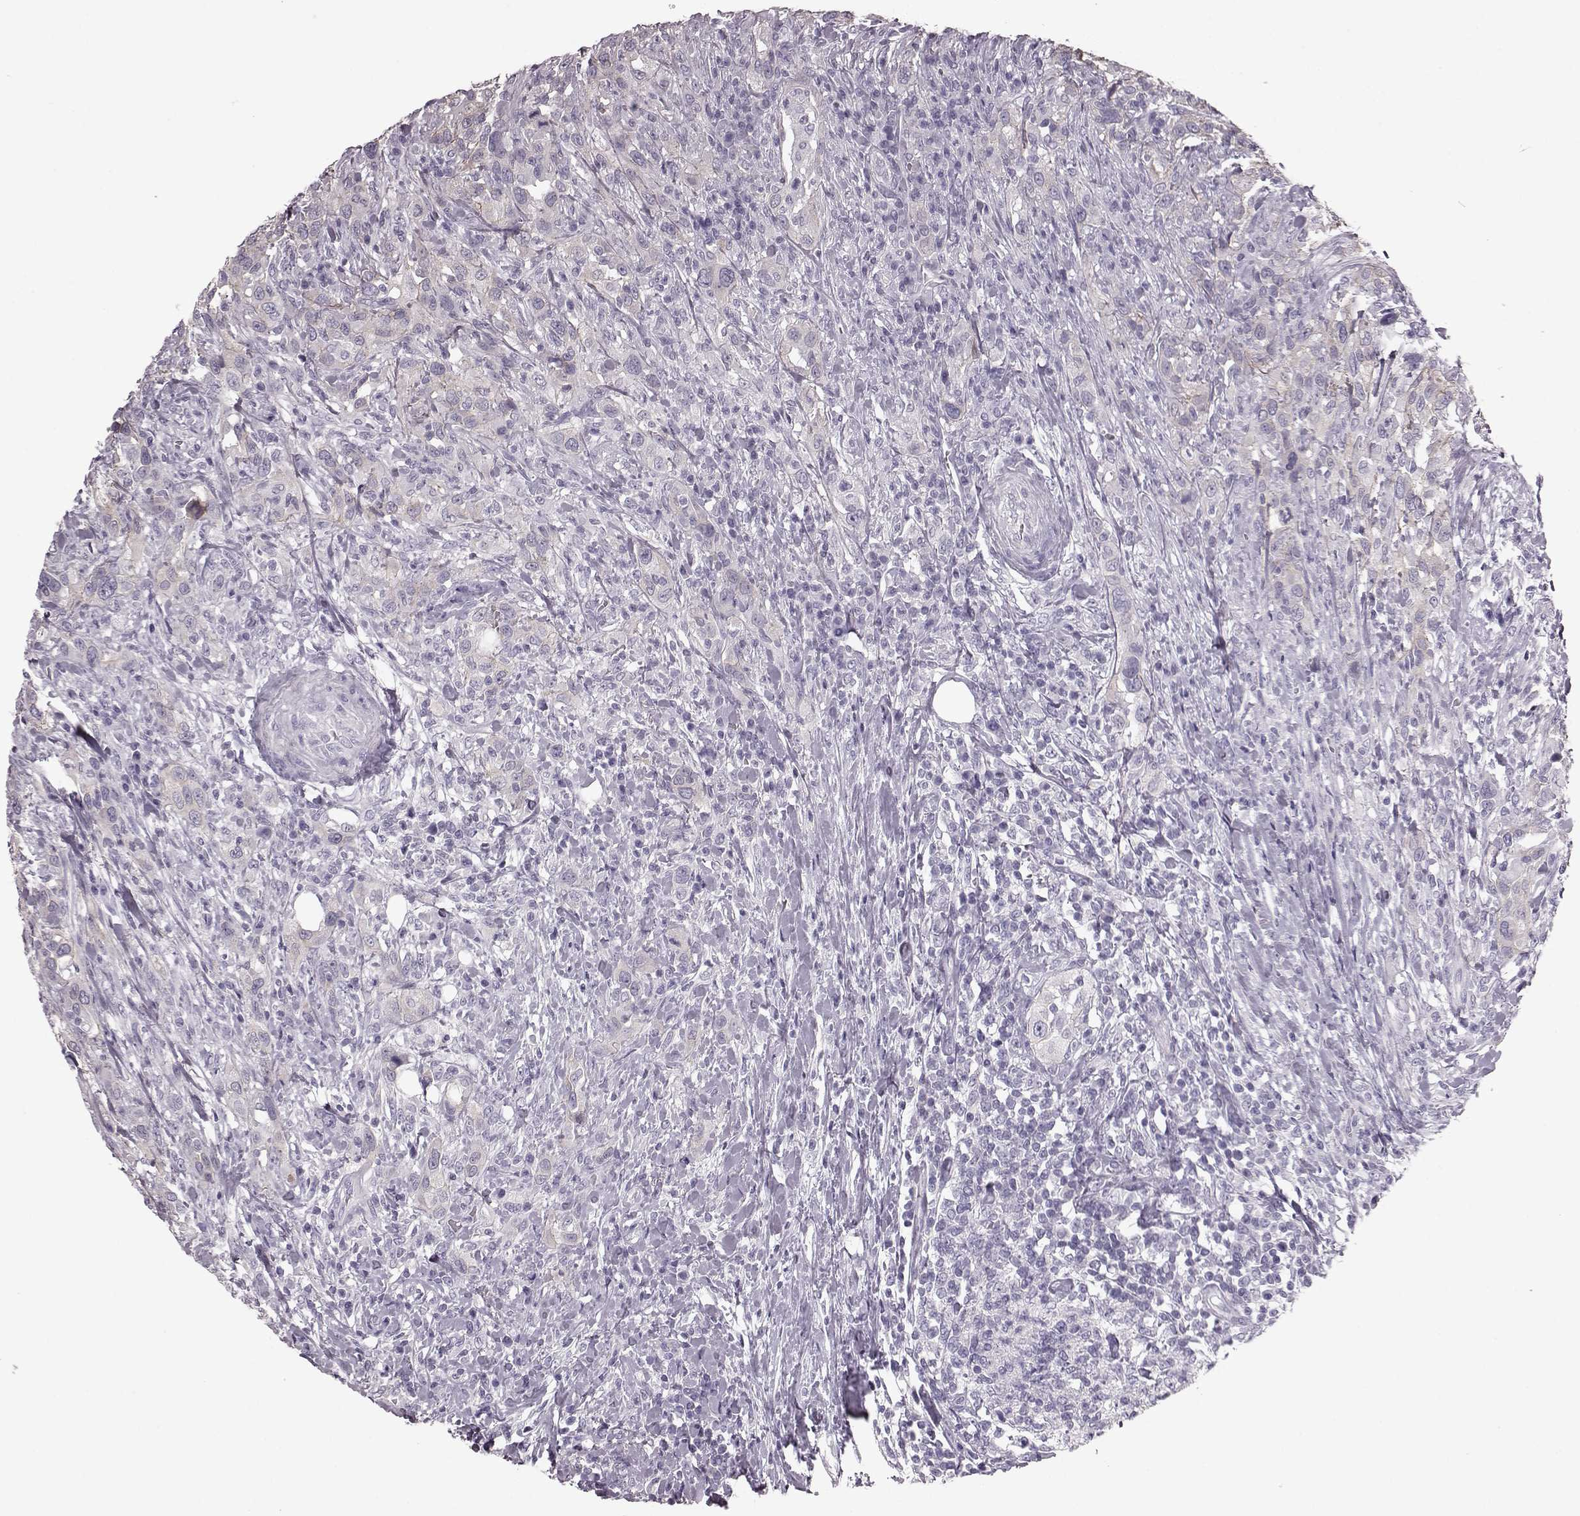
{"staining": {"intensity": "negative", "quantity": "none", "location": "none"}, "tissue": "urothelial cancer", "cell_type": "Tumor cells", "image_type": "cancer", "snomed": [{"axis": "morphology", "description": "Urothelial carcinoma, NOS"}, {"axis": "morphology", "description": "Urothelial carcinoma, High grade"}, {"axis": "topography", "description": "Urinary bladder"}], "caption": "A histopathology image of urothelial carcinoma (high-grade) stained for a protein displays no brown staining in tumor cells.", "gene": "CRYBA2", "patient": {"sex": "female", "age": 64}}